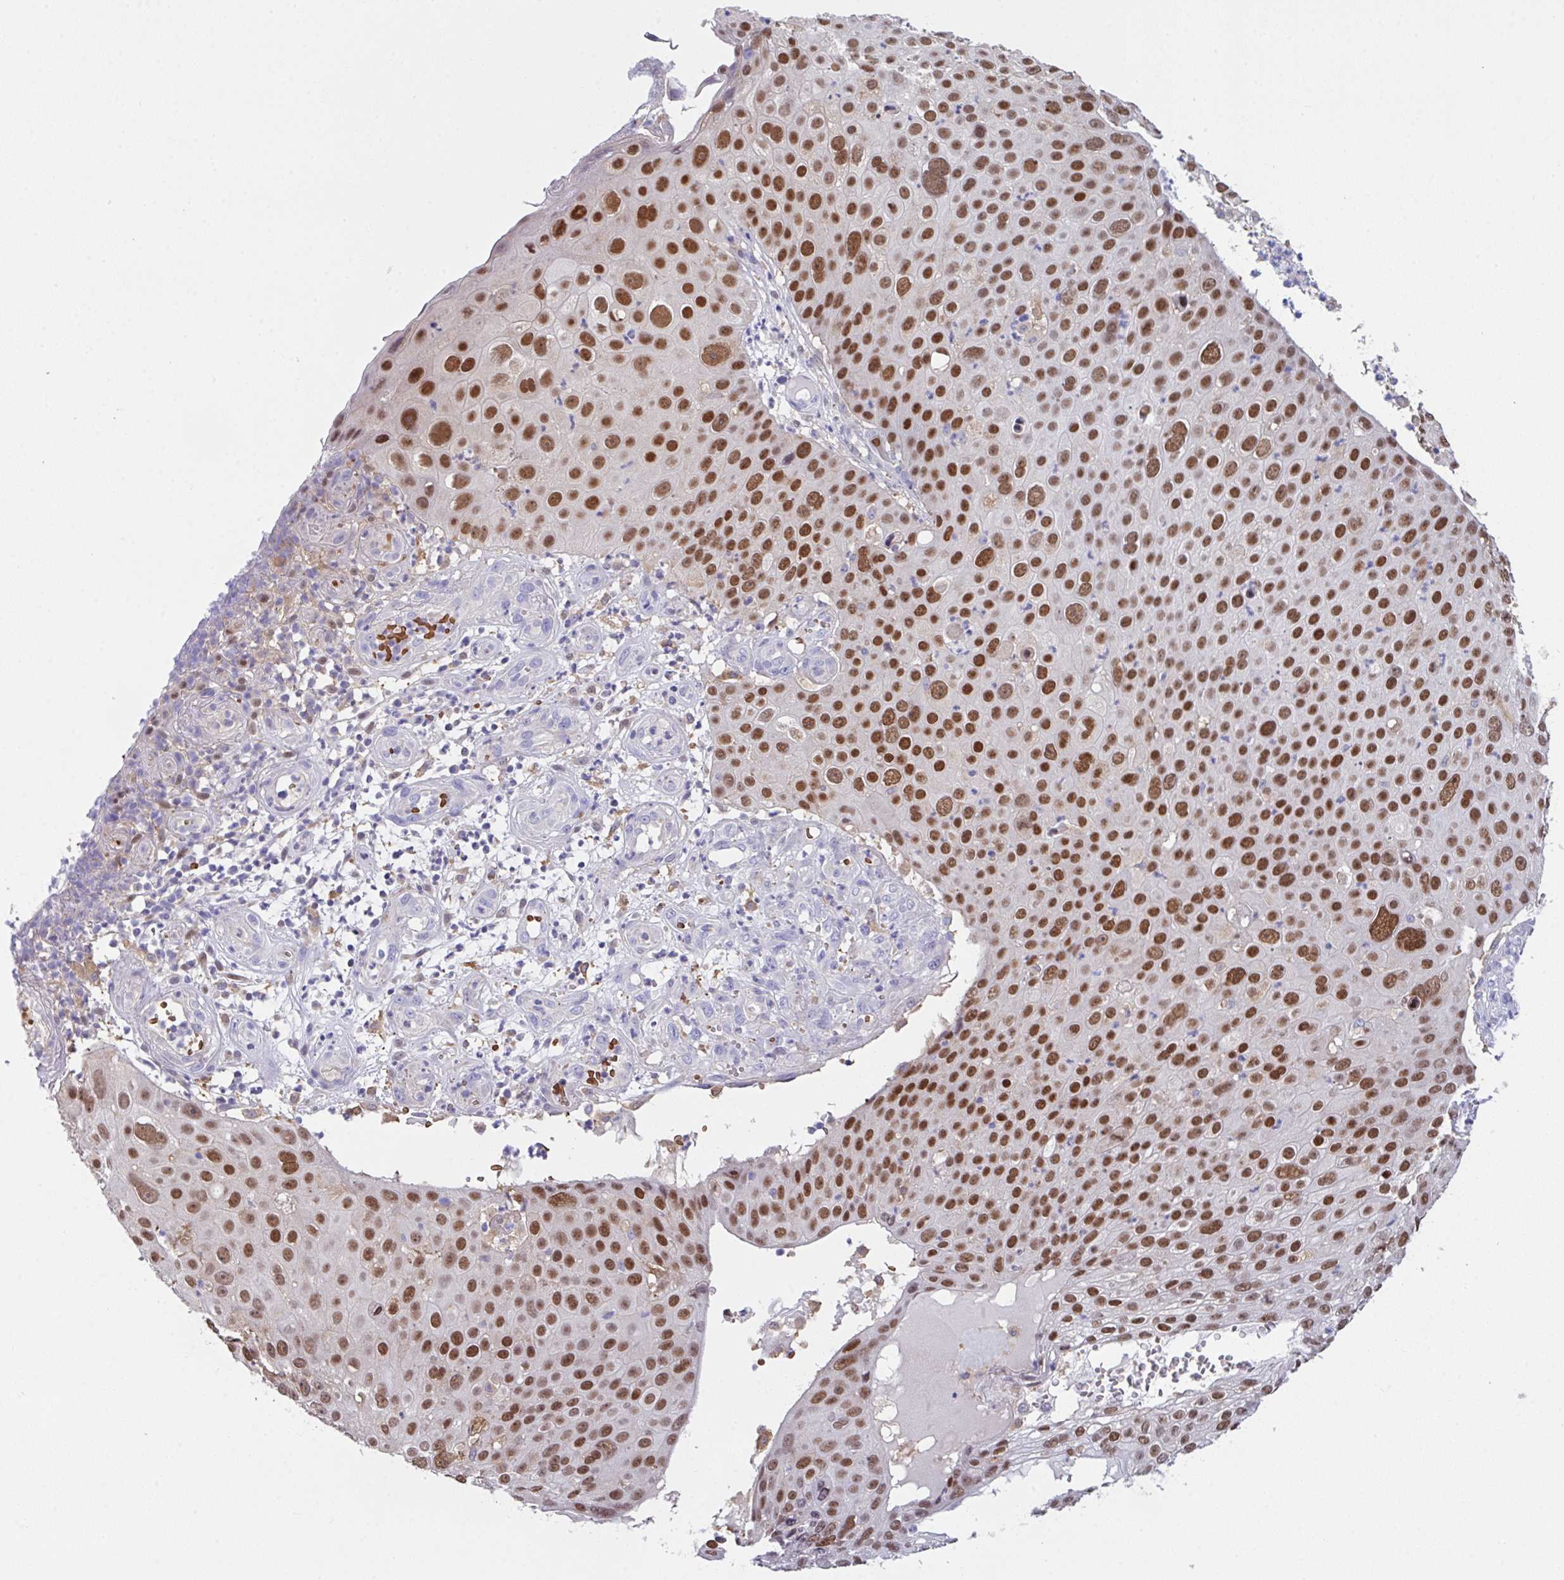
{"staining": {"intensity": "moderate", "quantity": ">75%", "location": "nuclear"}, "tissue": "skin cancer", "cell_type": "Tumor cells", "image_type": "cancer", "snomed": [{"axis": "morphology", "description": "Squamous cell carcinoma, NOS"}, {"axis": "topography", "description": "Skin"}], "caption": "Protein expression analysis of squamous cell carcinoma (skin) exhibits moderate nuclear staining in about >75% of tumor cells.", "gene": "TFAP2C", "patient": {"sex": "male", "age": 71}}